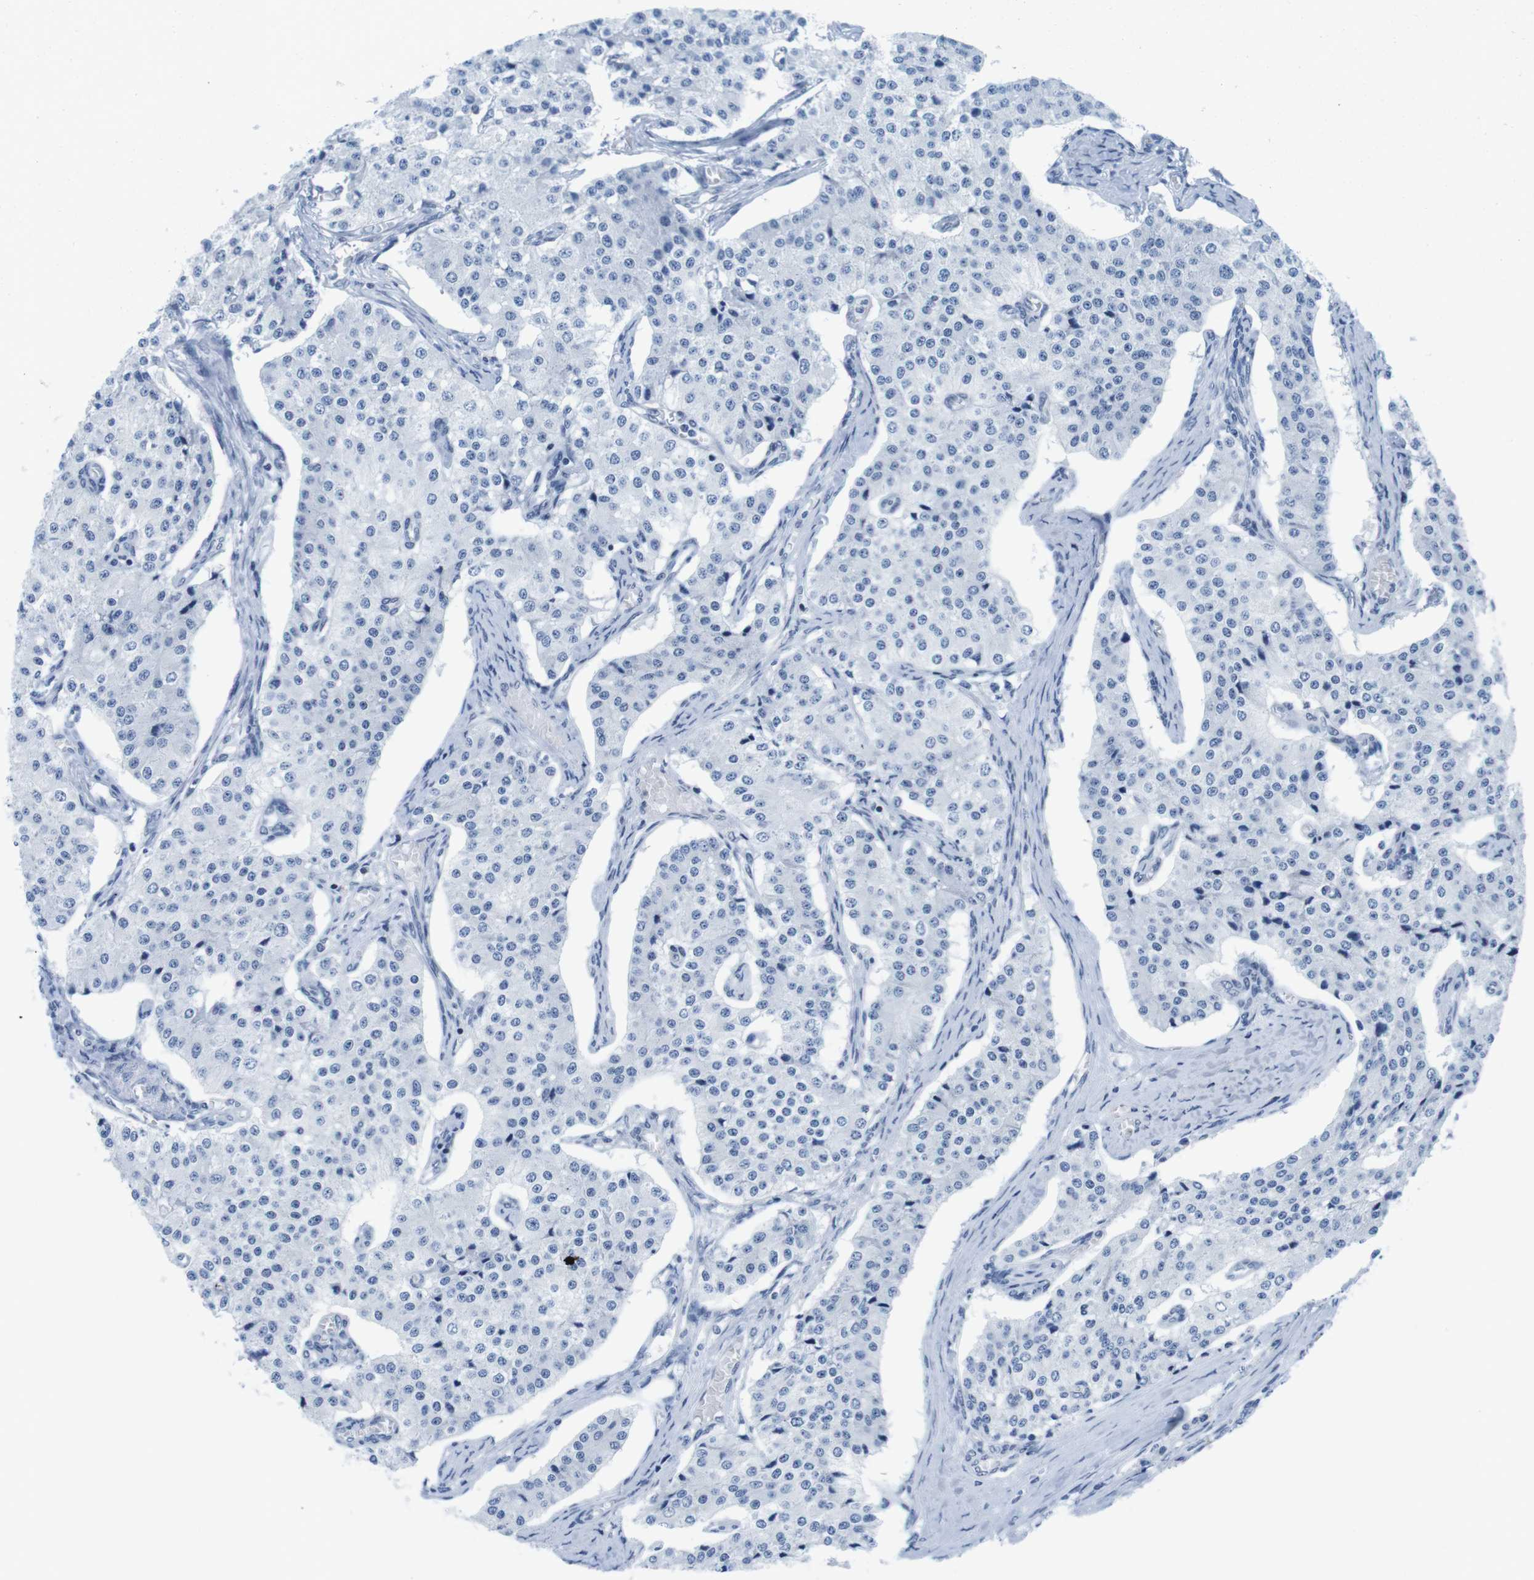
{"staining": {"intensity": "negative", "quantity": "none", "location": "none"}, "tissue": "carcinoid", "cell_type": "Tumor cells", "image_type": "cancer", "snomed": [{"axis": "morphology", "description": "Carcinoid, malignant, NOS"}, {"axis": "topography", "description": "Colon"}], "caption": "Photomicrograph shows no protein positivity in tumor cells of carcinoid (malignant) tissue. (Immunohistochemistry (ihc), brightfield microscopy, high magnification).", "gene": "IFI16", "patient": {"sex": "female", "age": 52}}